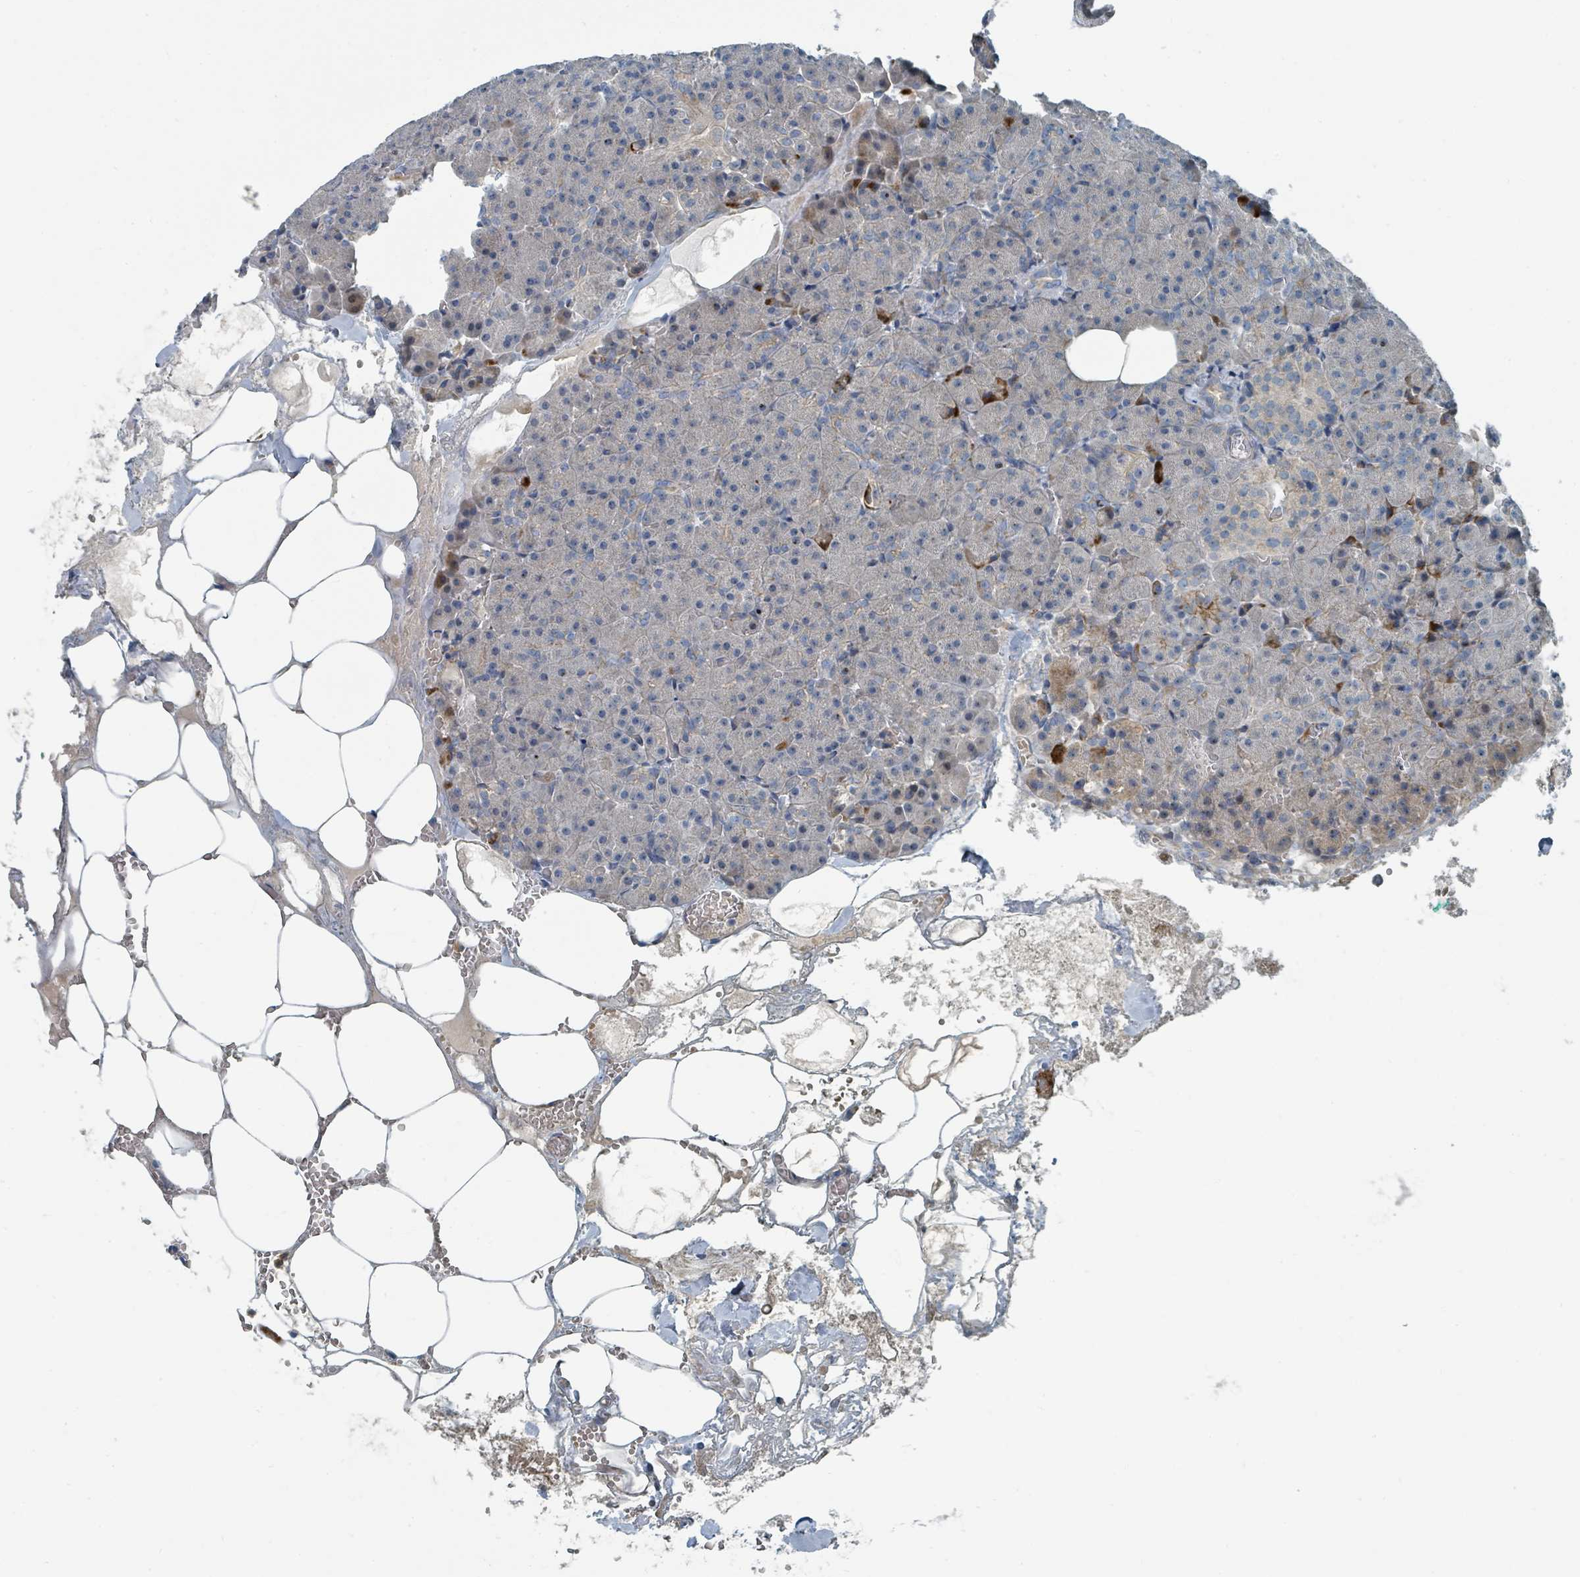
{"staining": {"intensity": "moderate", "quantity": "<25%", "location": "cytoplasmic/membranous"}, "tissue": "pancreas", "cell_type": "Exocrine glandular cells", "image_type": "normal", "snomed": [{"axis": "morphology", "description": "Normal tissue, NOS"}, {"axis": "topography", "description": "Pancreas"}], "caption": "IHC (DAB) staining of benign pancreas demonstrates moderate cytoplasmic/membranous protein staining in about <25% of exocrine glandular cells.", "gene": "SLC44A5", "patient": {"sex": "female", "age": 74}}